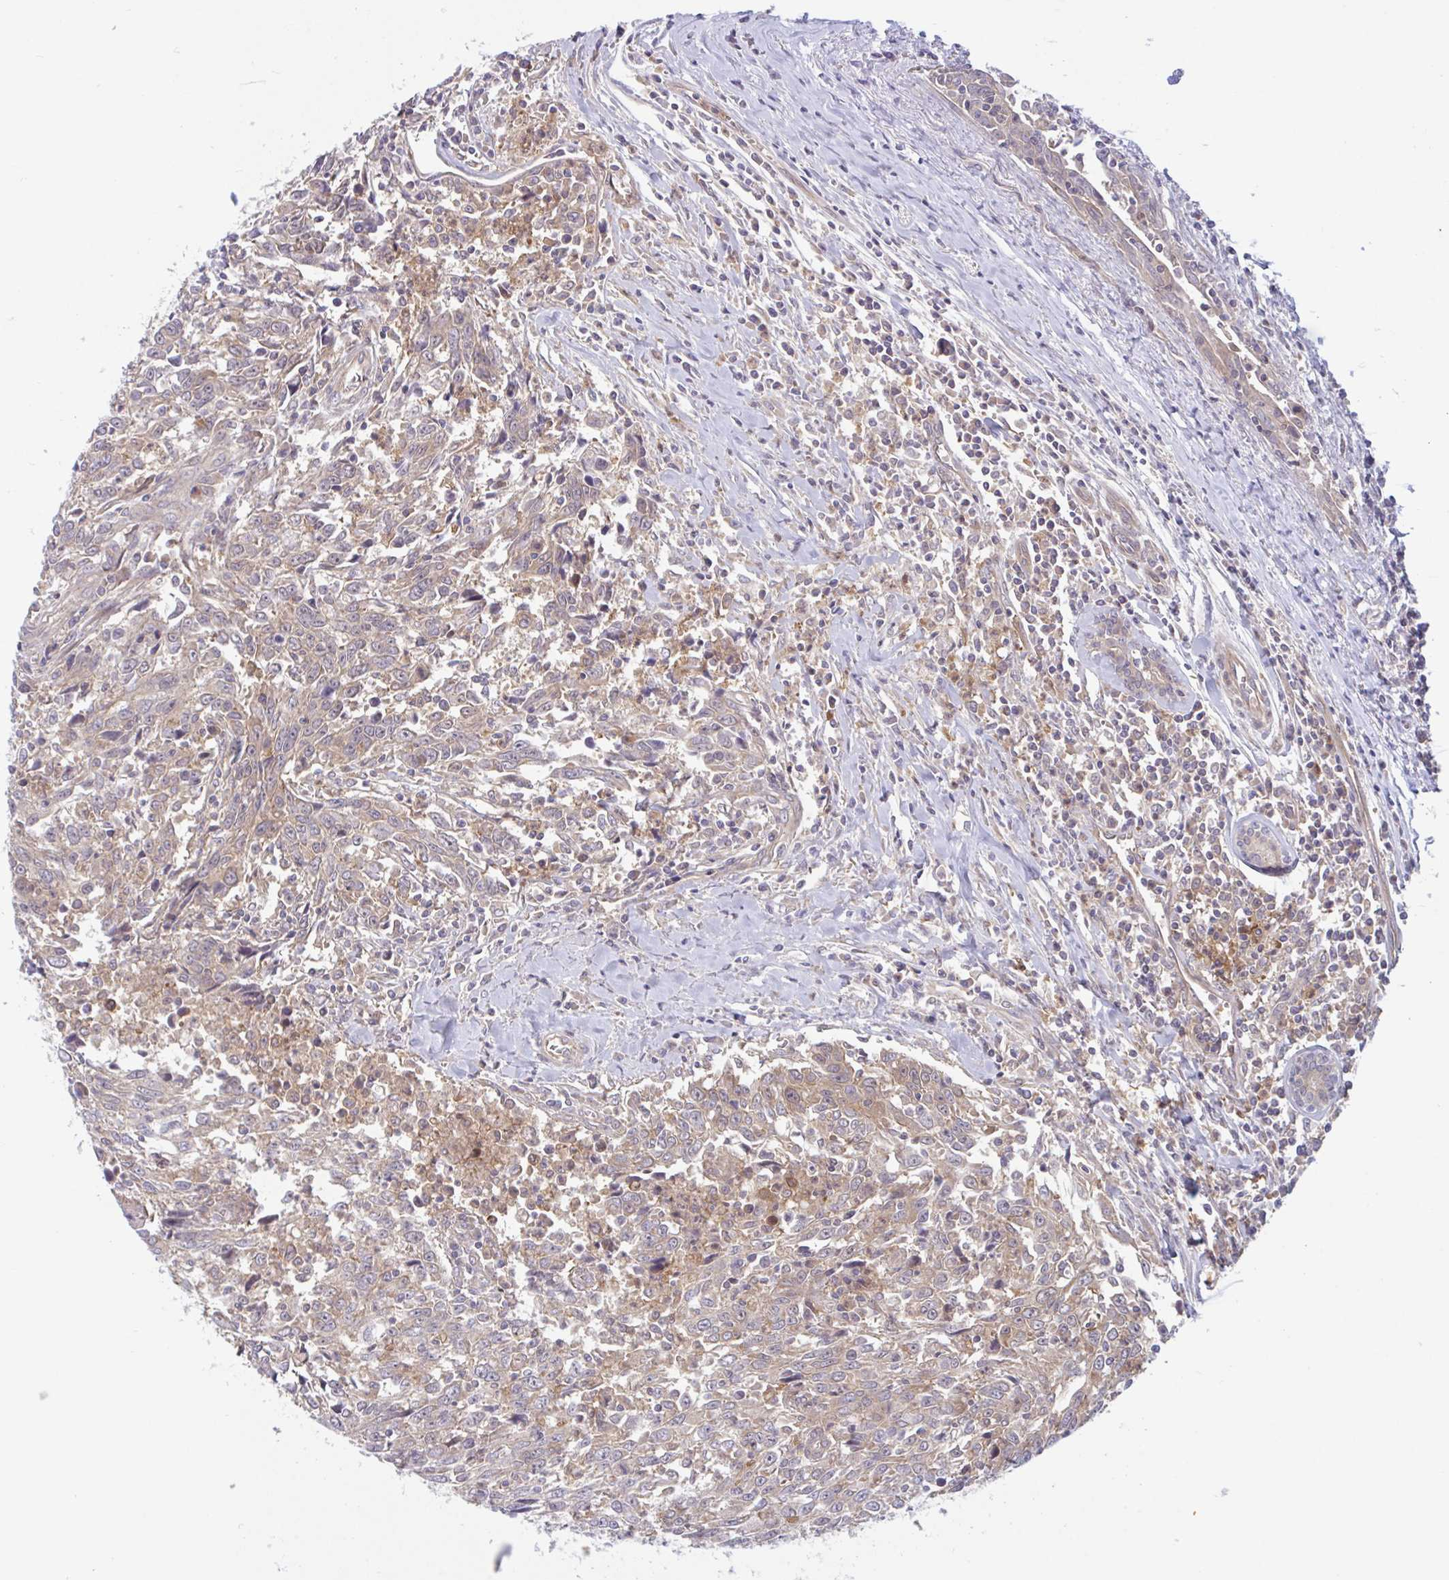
{"staining": {"intensity": "moderate", "quantity": "25%-75%", "location": "cytoplasmic/membranous"}, "tissue": "breast cancer", "cell_type": "Tumor cells", "image_type": "cancer", "snomed": [{"axis": "morphology", "description": "Duct carcinoma"}, {"axis": "topography", "description": "Breast"}], "caption": "This micrograph reveals IHC staining of breast cancer (intraductal carcinoma), with medium moderate cytoplasmic/membranous positivity in about 25%-75% of tumor cells.", "gene": "LMNTD2", "patient": {"sex": "female", "age": 50}}